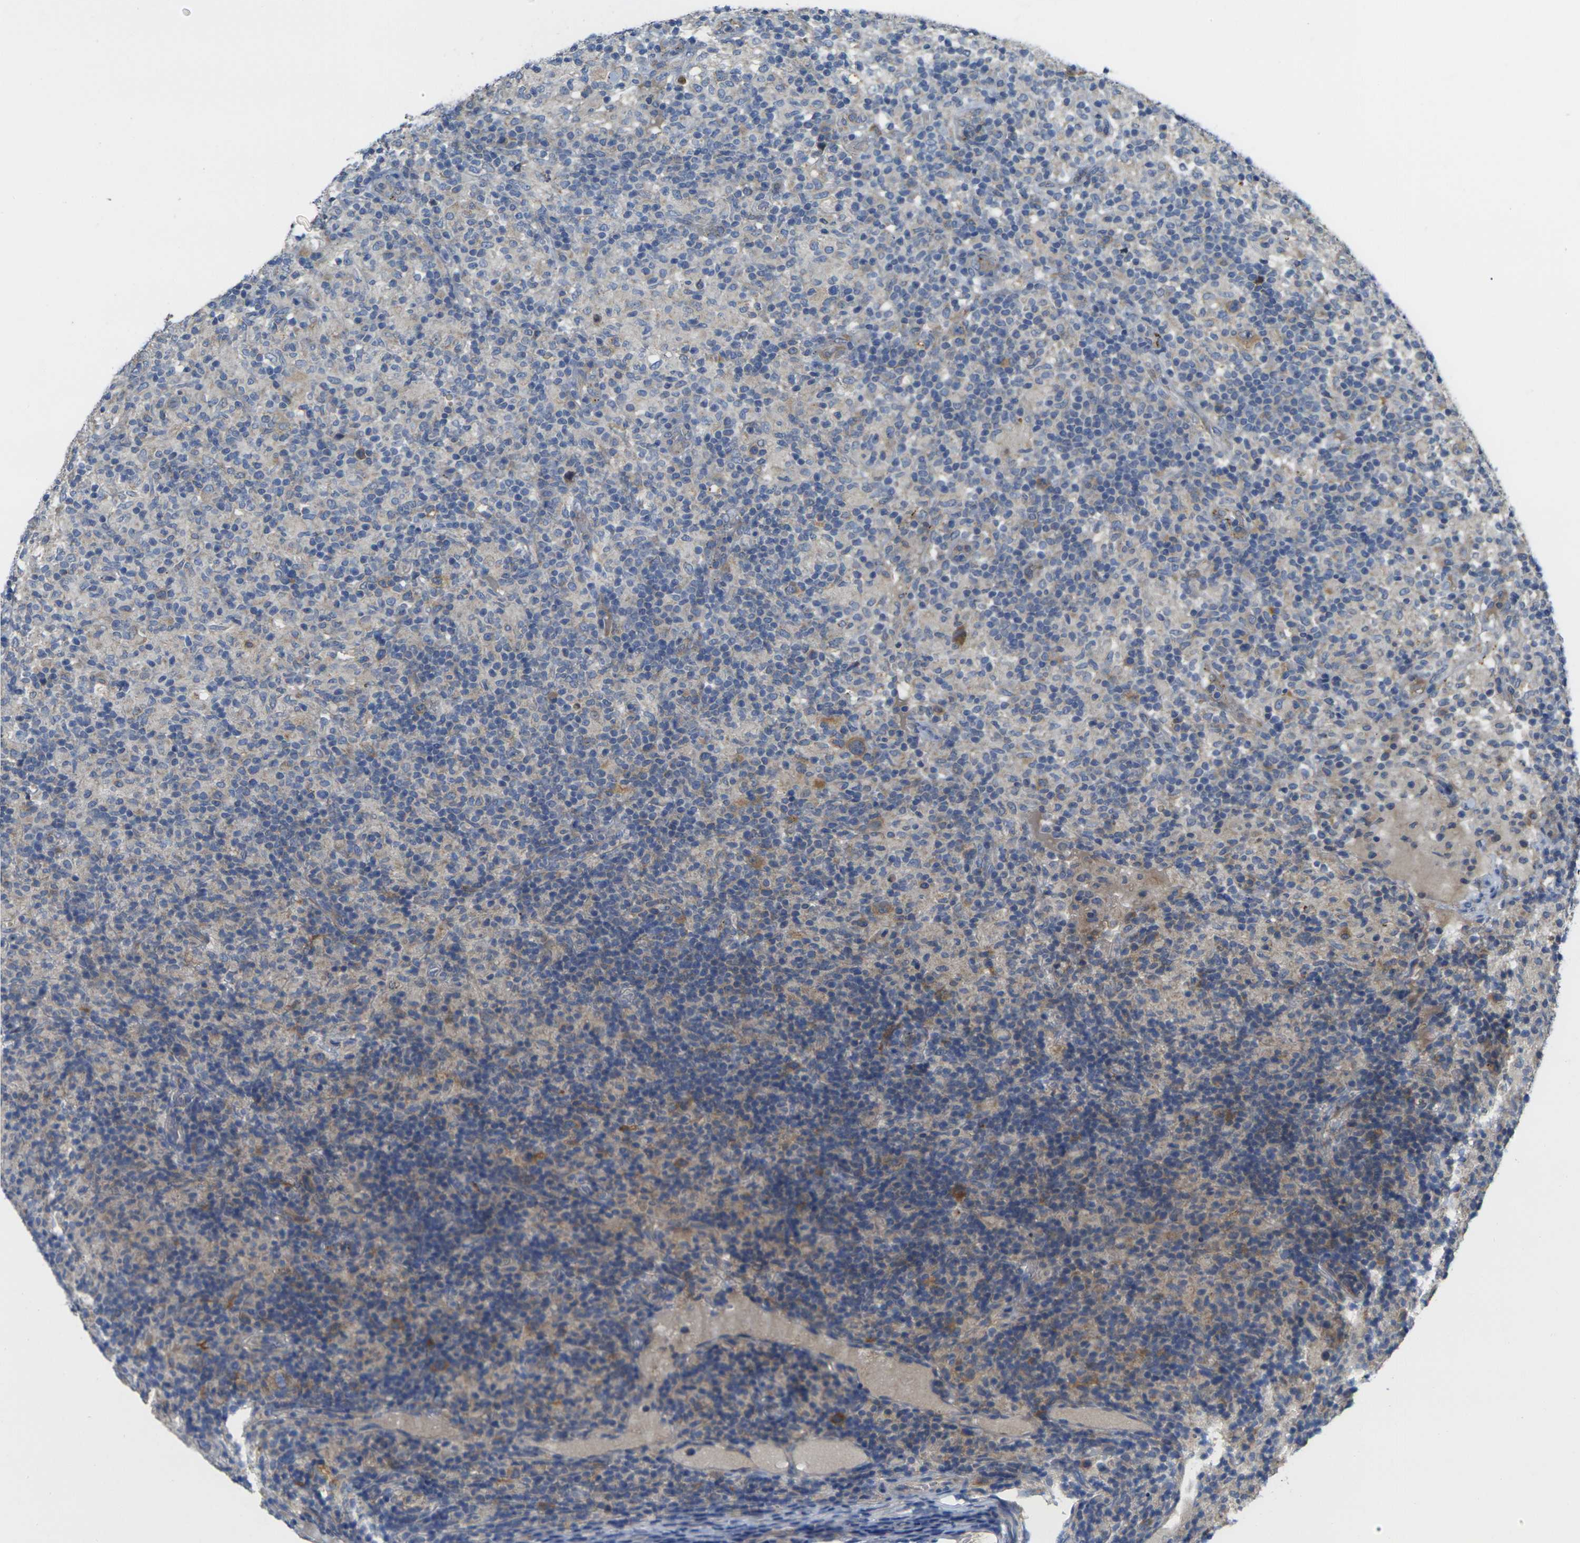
{"staining": {"intensity": "moderate", "quantity": ">75%", "location": "cytoplasmic/membranous"}, "tissue": "lymphoma", "cell_type": "Tumor cells", "image_type": "cancer", "snomed": [{"axis": "morphology", "description": "Hodgkin's disease, NOS"}, {"axis": "topography", "description": "Lymph node"}], "caption": "This micrograph displays immunohistochemistry (IHC) staining of human lymphoma, with medium moderate cytoplasmic/membranous positivity in about >75% of tumor cells.", "gene": "GNA12", "patient": {"sex": "male", "age": 70}}